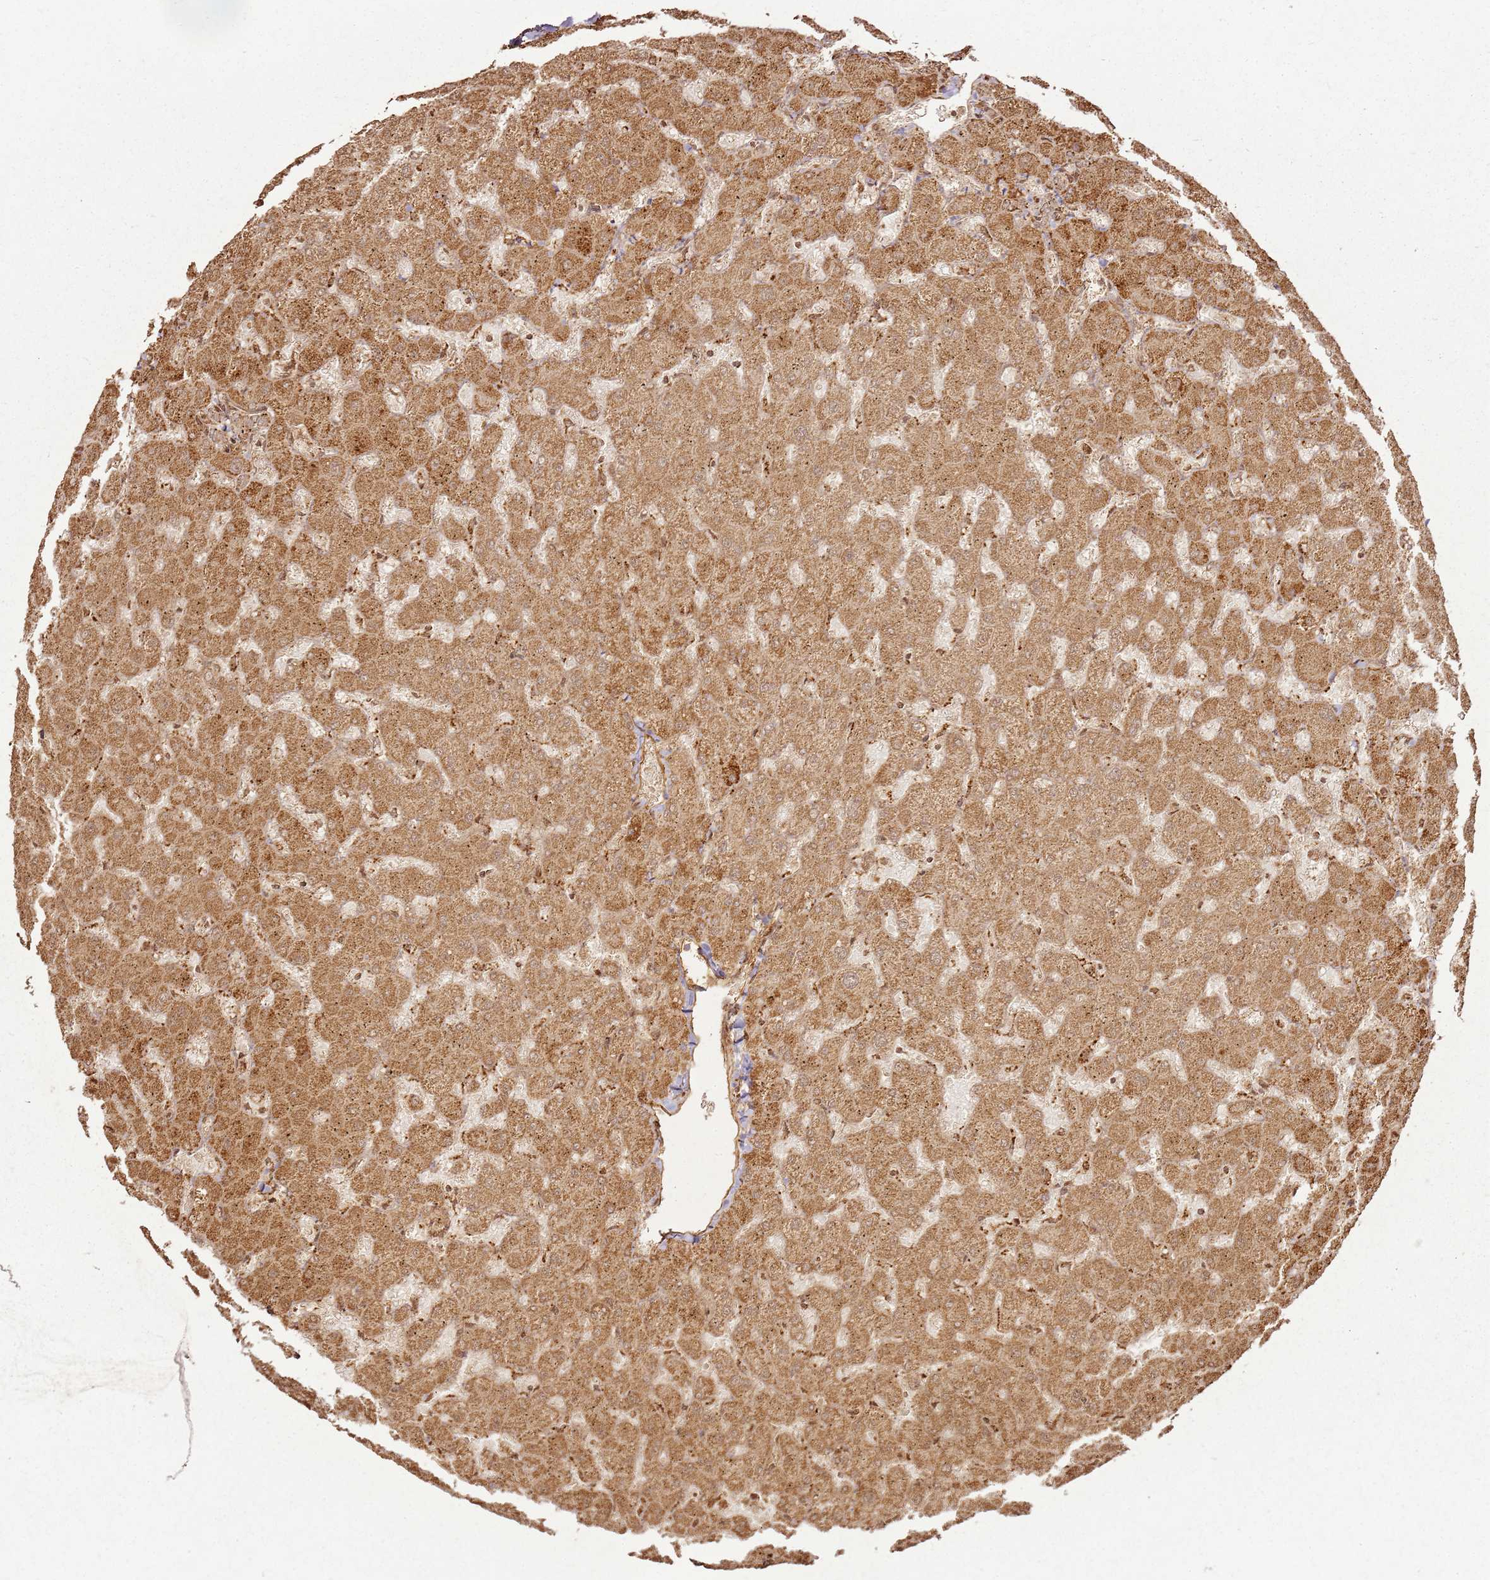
{"staining": {"intensity": "moderate", "quantity": ">75%", "location": "cytoplasmic/membranous"}, "tissue": "liver", "cell_type": "Cholangiocytes", "image_type": "normal", "snomed": [{"axis": "morphology", "description": "Normal tissue, NOS"}, {"axis": "topography", "description": "Liver"}], "caption": "Benign liver shows moderate cytoplasmic/membranous expression in approximately >75% of cholangiocytes.", "gene": "MRPS6", "patient": {"sex": "female", "age": 63}}